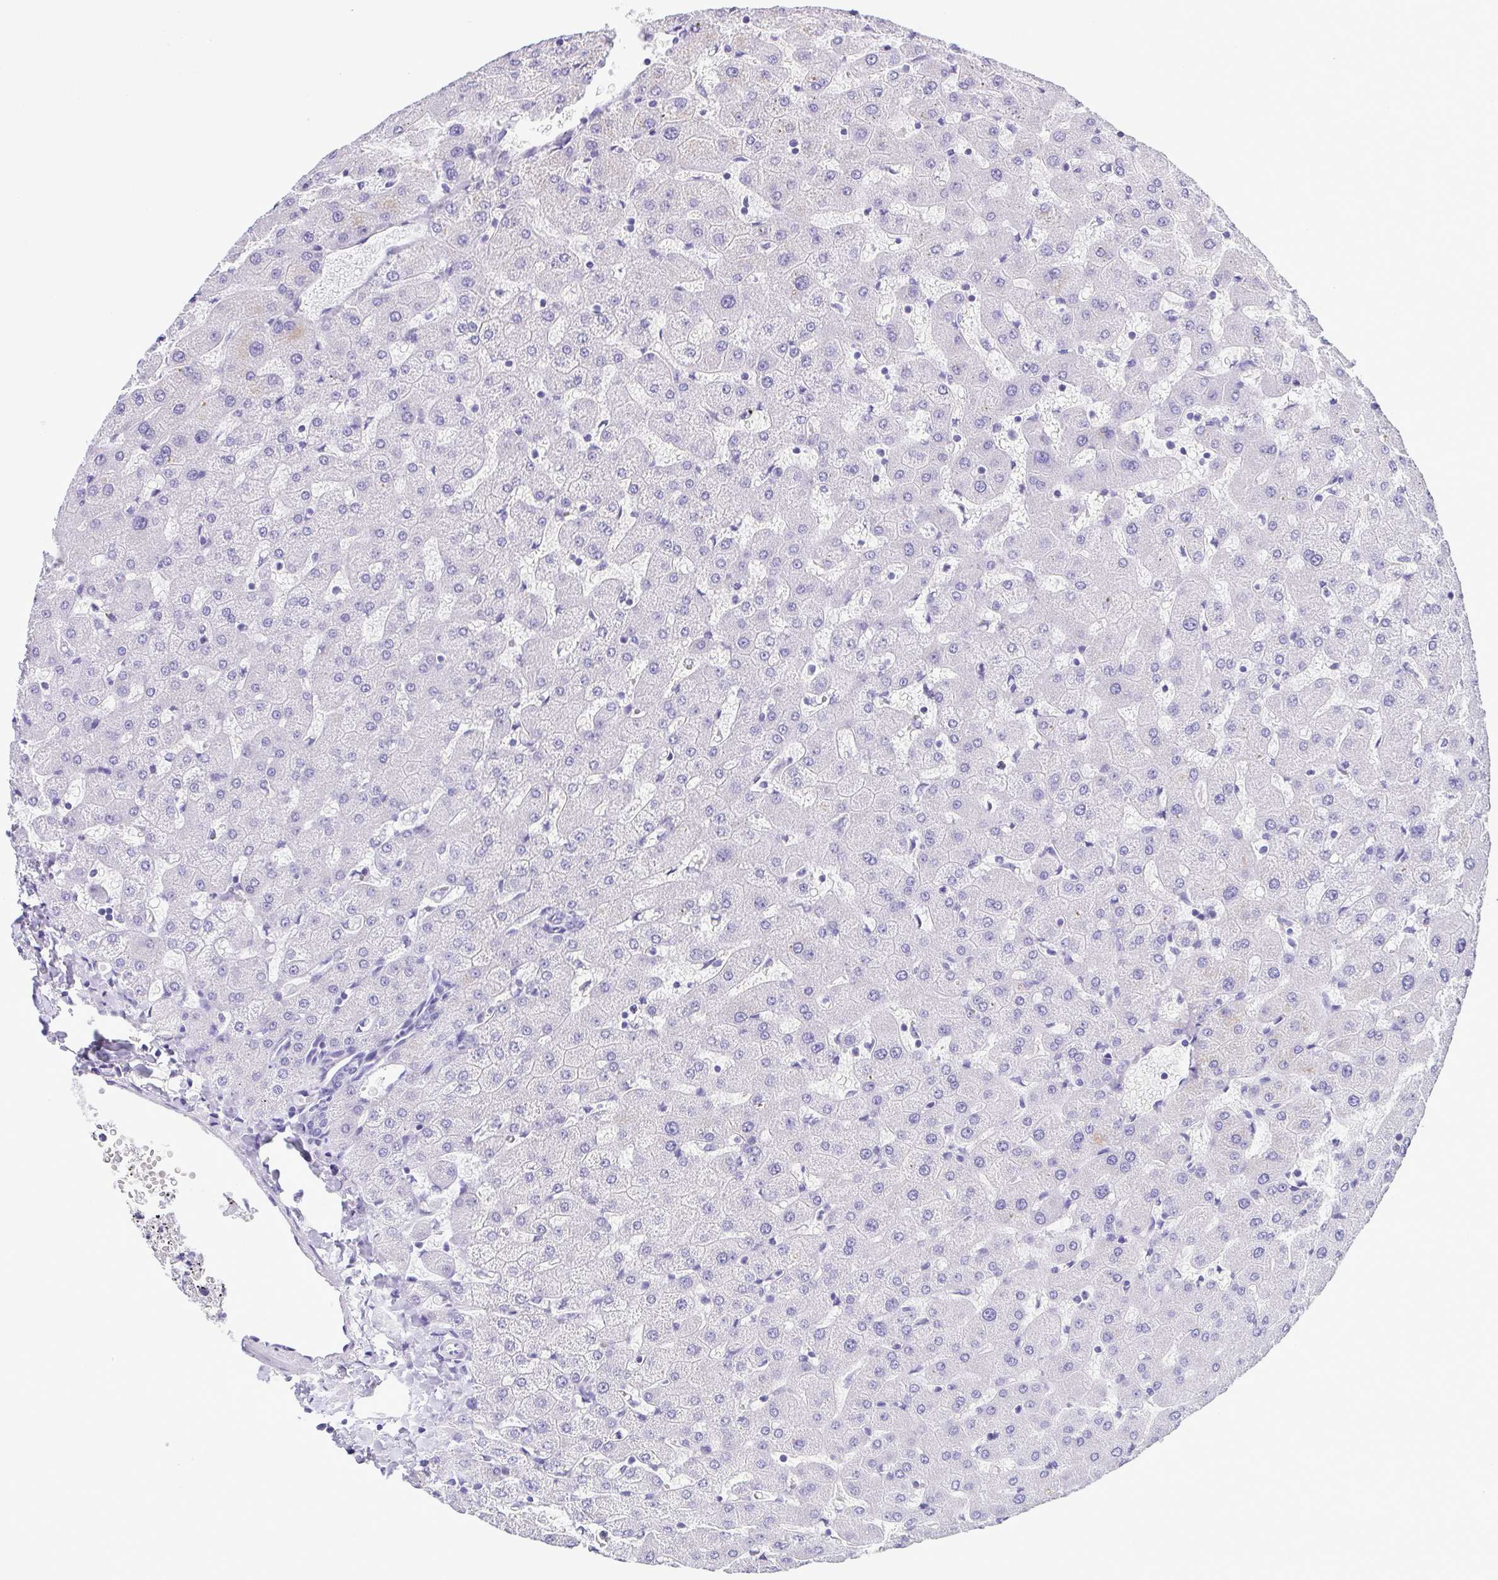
{"staining": {"intensity": "negative", "quantity": "none", "location": "none"}, "tissue": "liver", "cell_type": "Cholangiocytes", "image_type": "normal", "snomed": [{"axis": "morphology", "description": "Normal tissue, NOS"}, {"axis": "topography", "description": "Liver"}], "caption": "Photomicrograph shows no significant protein expression in cholangiocytes of benign liver. (Brightfield microscopy of DAB IHC at high magnification).", "gene": "OVGP1", "patient": {"sex": "female", "age": 63}}